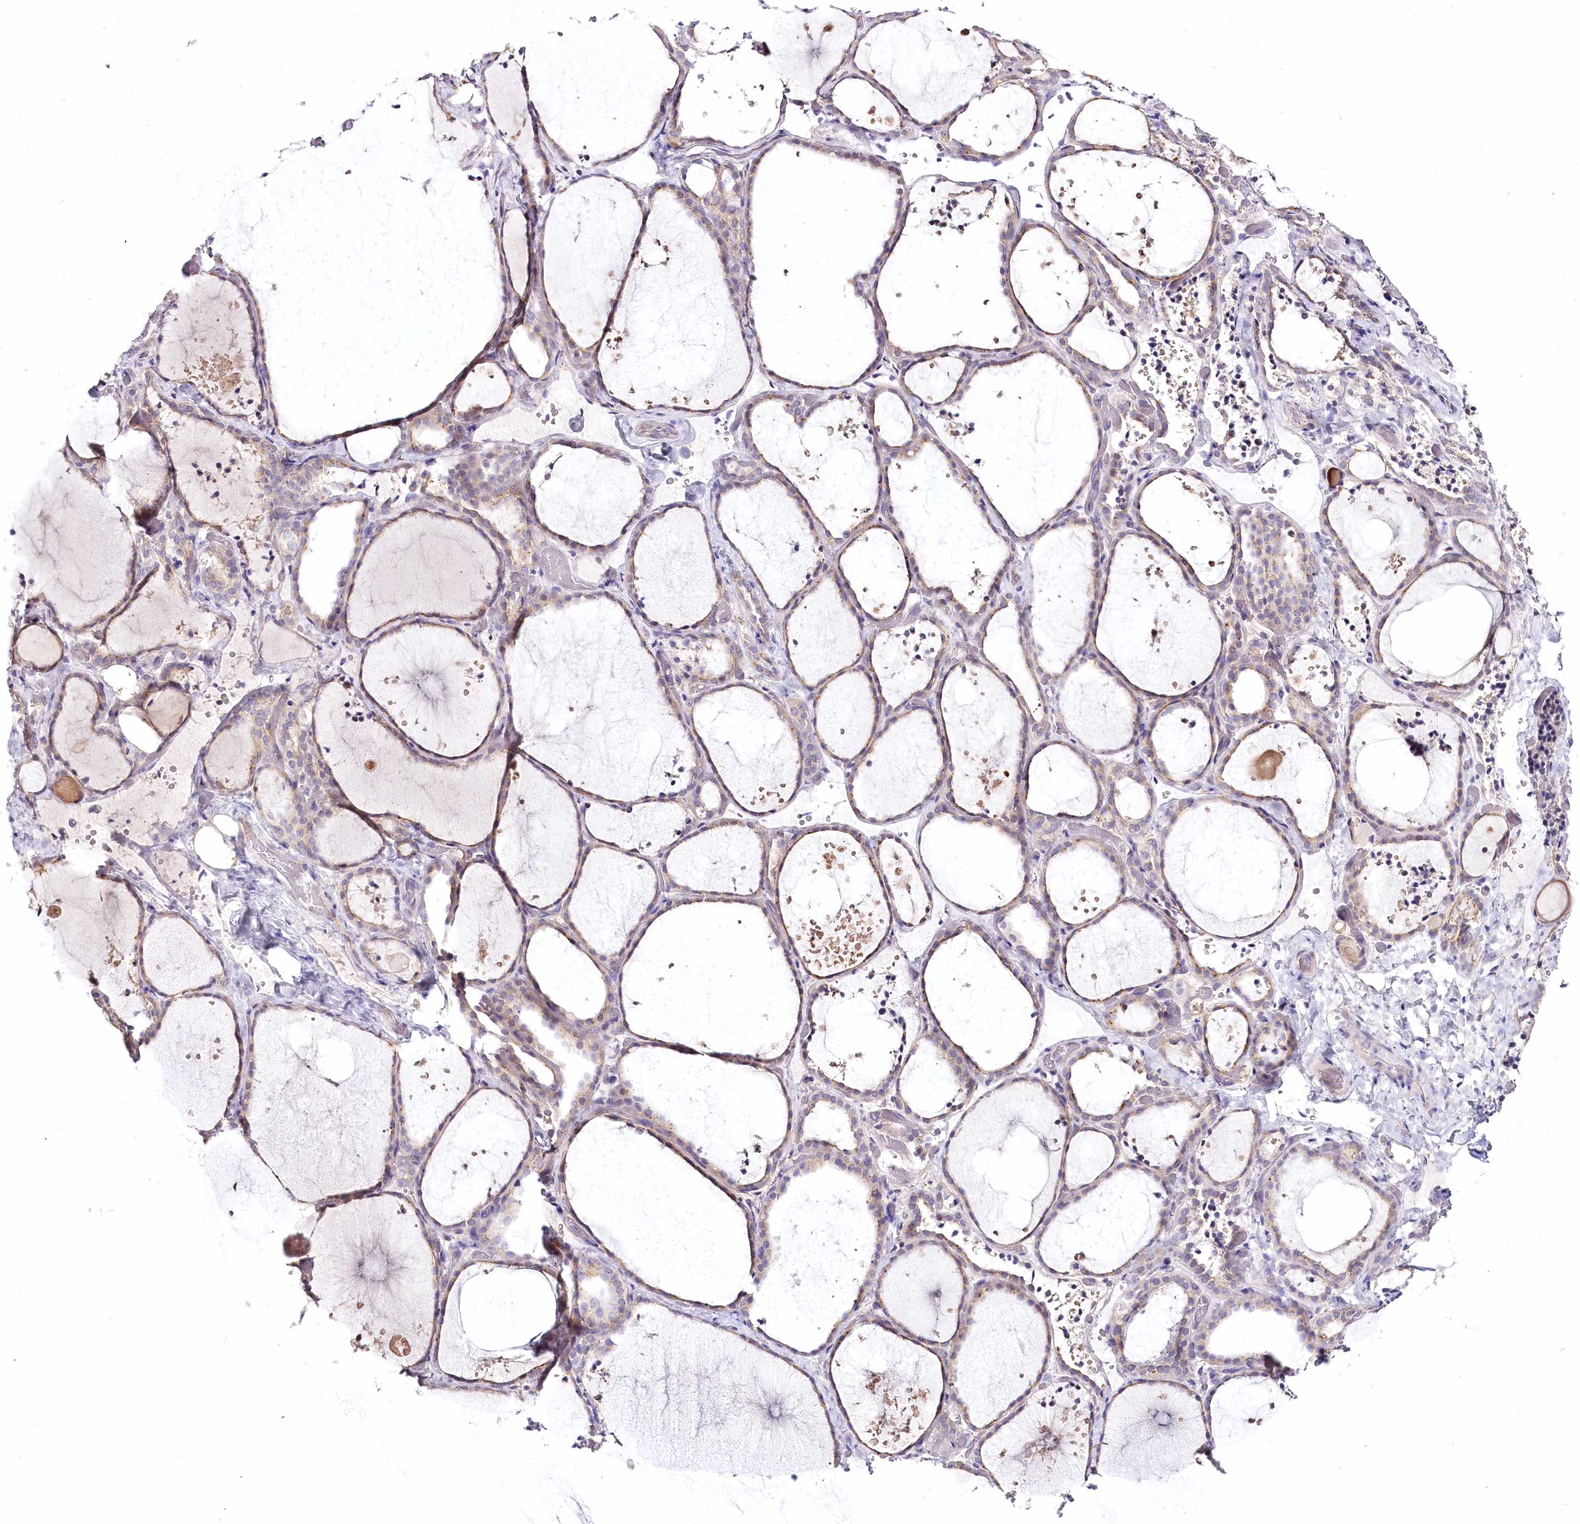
{"staining": {"intensity": "weak", "quantity": "<25%", "location": "cytoplasmic/membranous"}, "tissue": "thyroid gland", "cell_type": "Glandular cells", "image_type": "normal", "snomed": [{"axis": "morphology", "description": "Normal tissue, NOS"}, {"axis": "topography", "description": "Thyroid gland"}], "caption": "High power microscopy micrograph of an immunohistochemistry (IHC) image of normal thyroid gland, revealing no significant staining in glandular cells.", "gene": "VWA5A", "patient": {"sex": "female", "age": 44}}